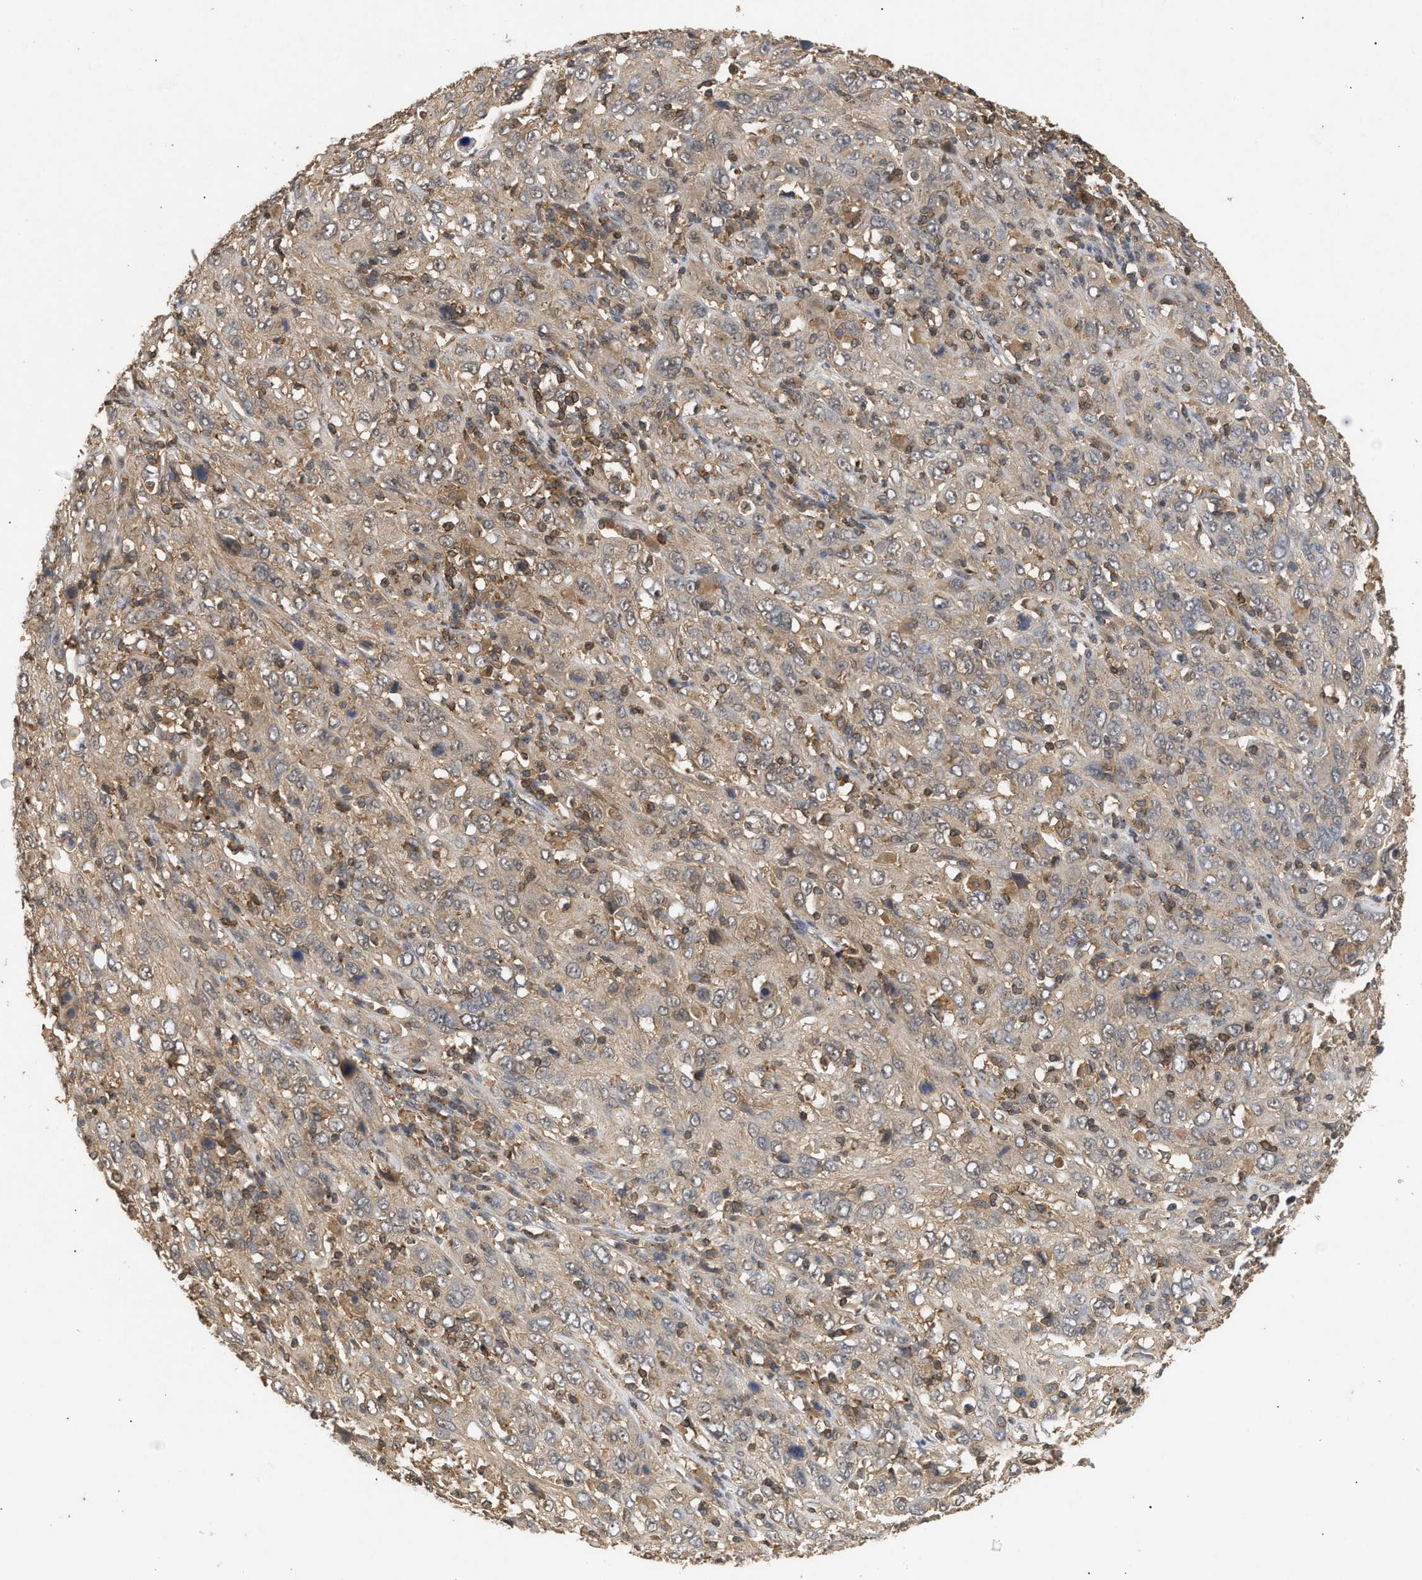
{"staining": {"intensity": "weak", "quantity": ">75%", "location": "cytoplasmic/membranous"}, "tissue": "cervical cancer", "cell_type": "Tumor cells", "image_type": "cancer", "snomed": [{"axis": "morphology", "description": "Squamous cell carcinoma, NOS"}, {"axis": "topography", "description": "Cervix"}], "caption": "About >75% of tumor cells in human squamous cell carcinoma (cervical) display weak cytoplasmic/membranous protein positivity as visualized by brown immunohistochemical staining.", "gene": "FITM1", "patient": {"sex": "female", "age": 46}}